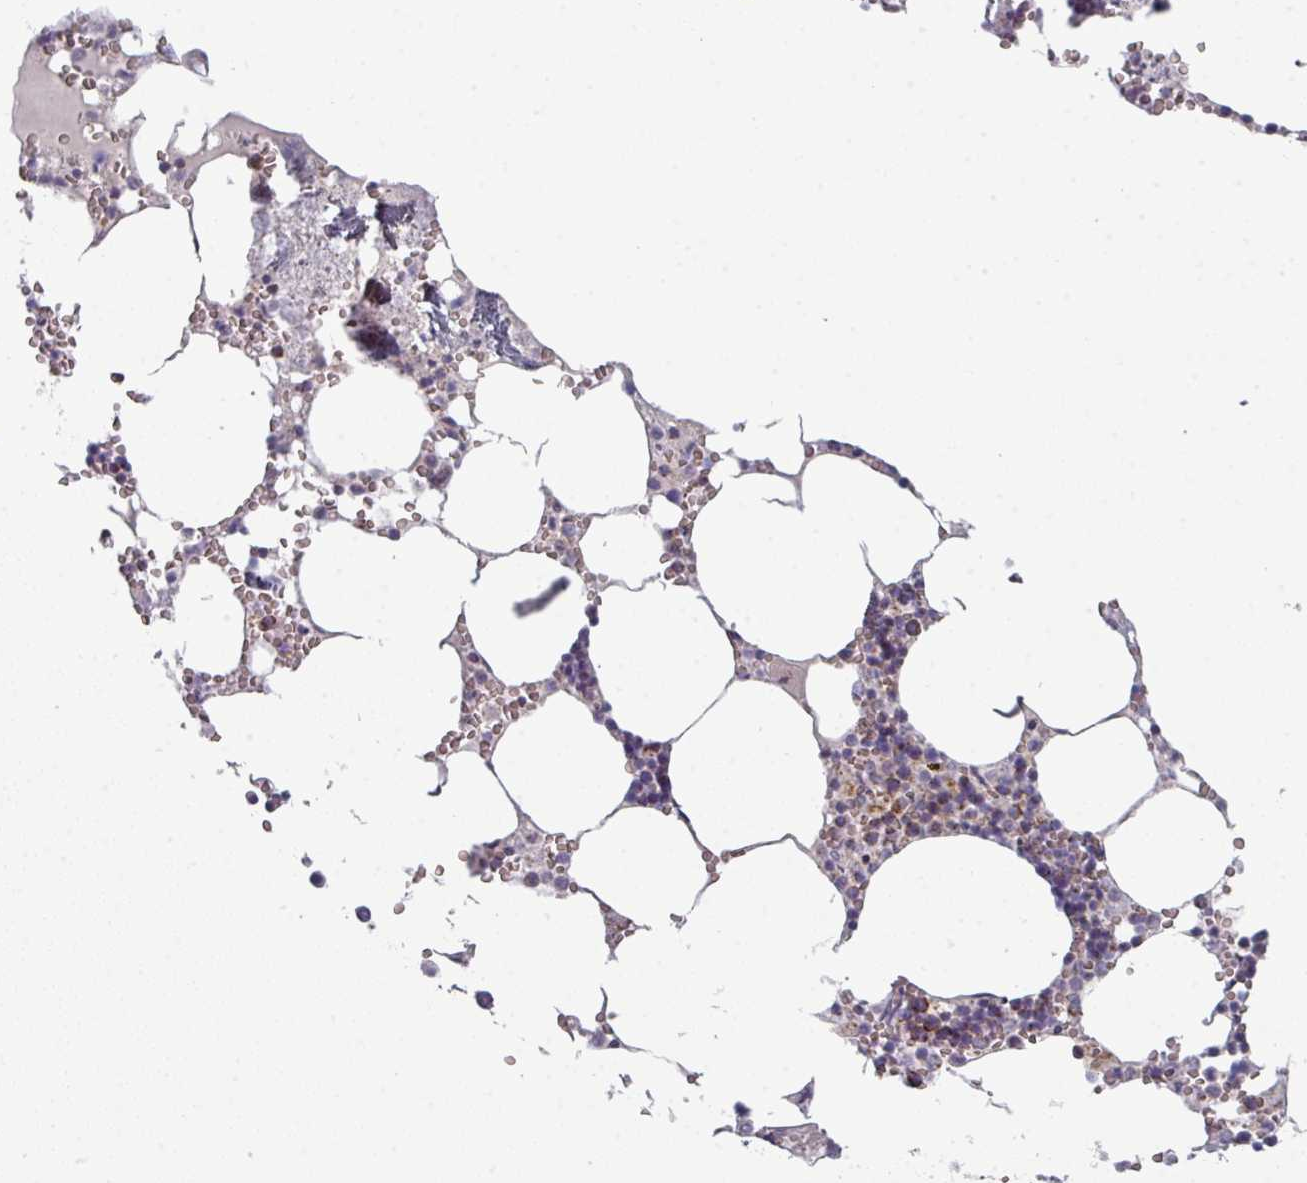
{"staining": {"intensity": "strong", "quantity": "<25%", "location": "cytoplasmic/membranous"}, "tissue": "bone marrow", "cell_type": "Hematopoietic cells", "image_type": "normal", "snomed": [{"axis": "morphology", "description": "Normal tissue, NOS"}, {"axis": "topography", "description": "Bone marrow"}], "caption": "Immunohistochemistry image of normal human bone marrow stained for a protein (brown), which displays medium levels of strong cytoplasmic/membranous expression in about <25% of hematopoietic cells.", "gene": "ZNF615", "patient": {"sex": "male", "age": 54}}